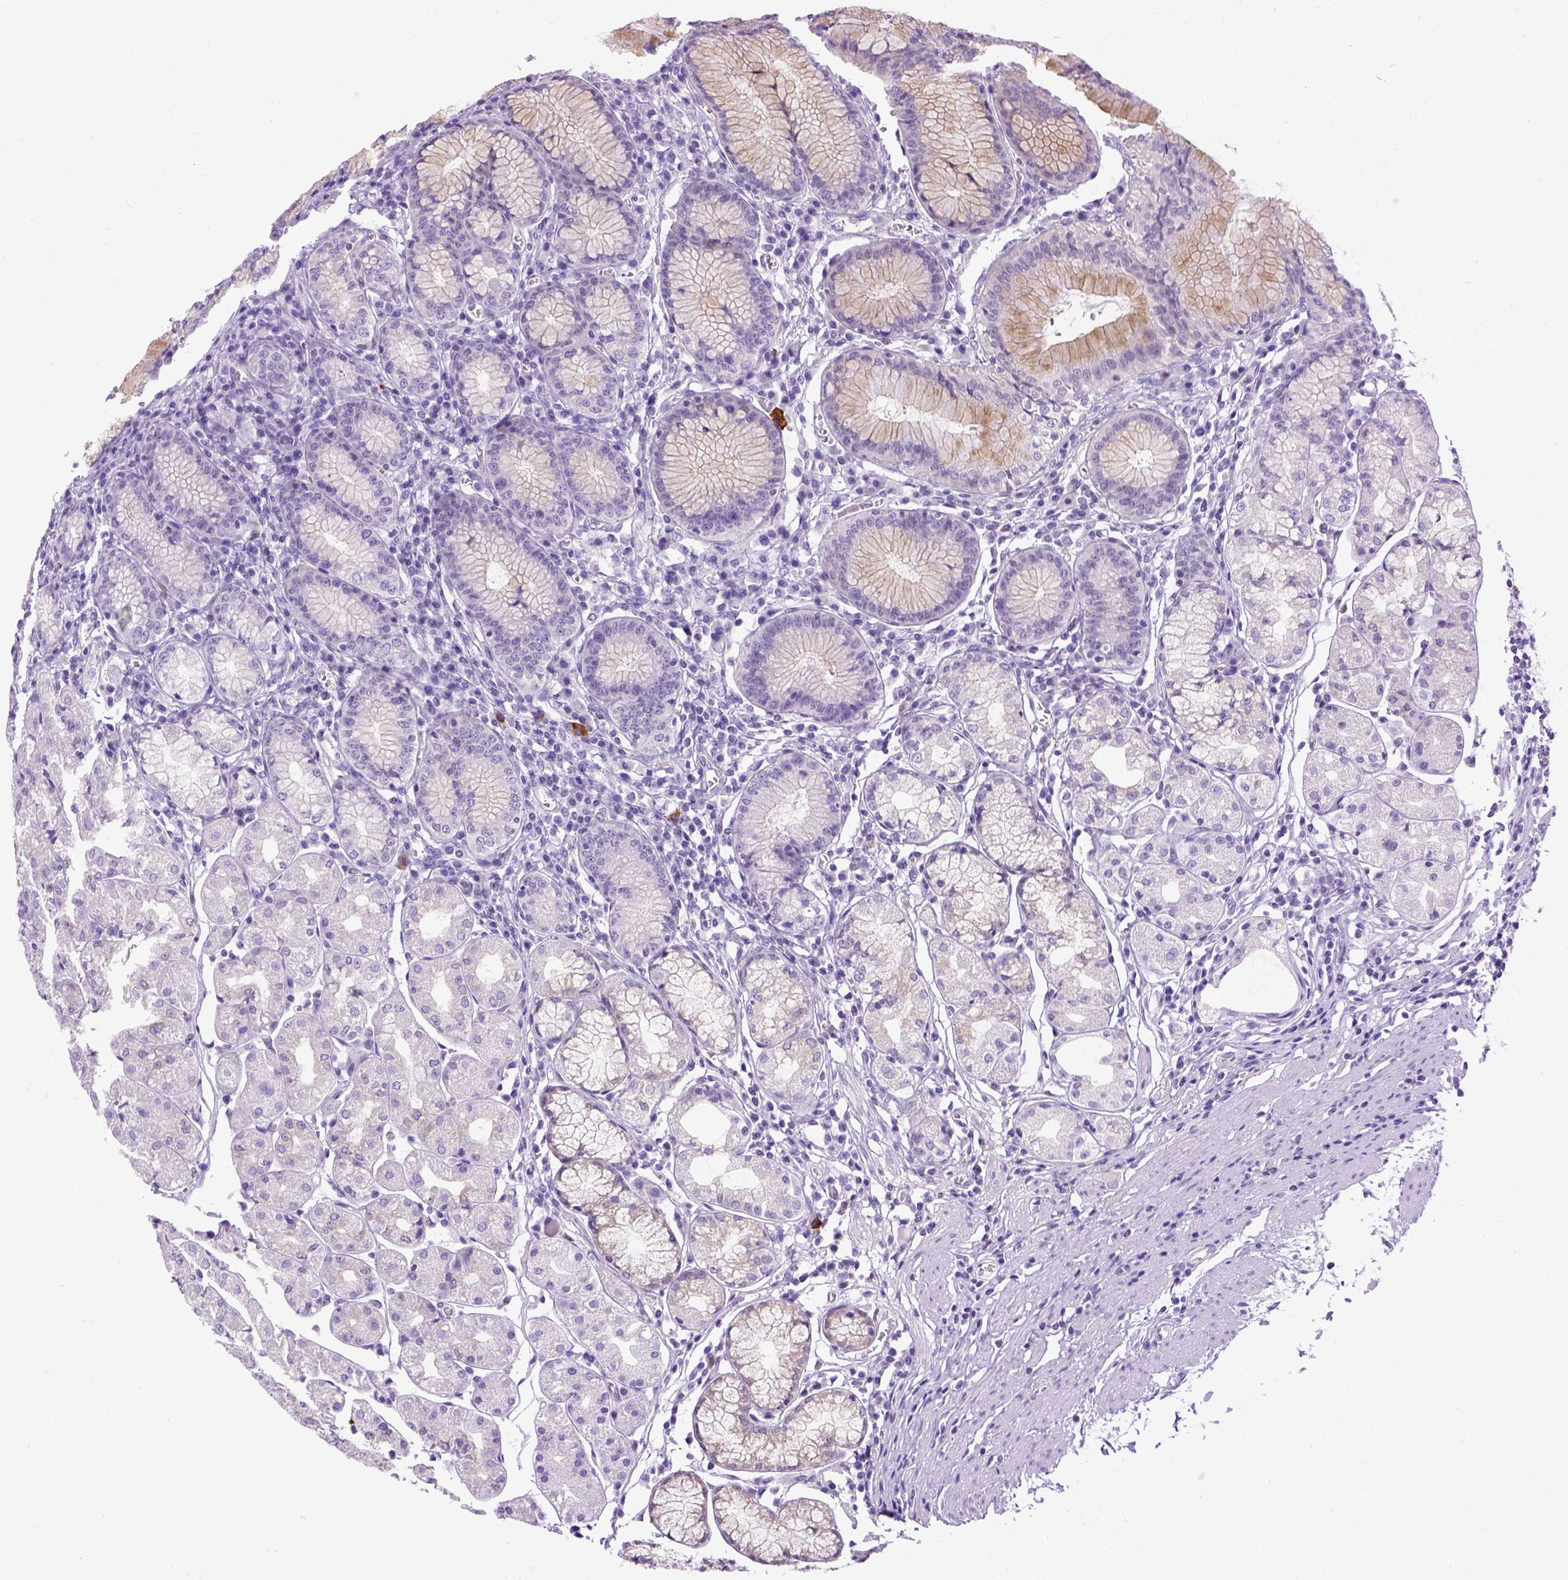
{"staining": {"intensity": "weak", "quantity": "<25%", "location": "cytoplasmic/membranous"}, "tissue": "stomach", "cell_type": "Glandular cells", "image_type": "normal", "snomed": [{"axis": "morphology", "description": "Normal tissue, NOS"}, {"axis": "topography", "description": "Stomach"}], "caption": "The IHC micrograph has no significant positivity in glandular cells of stomach.", "gene": "FAM184B", "patient": {"sex": "male", "age": 55}}